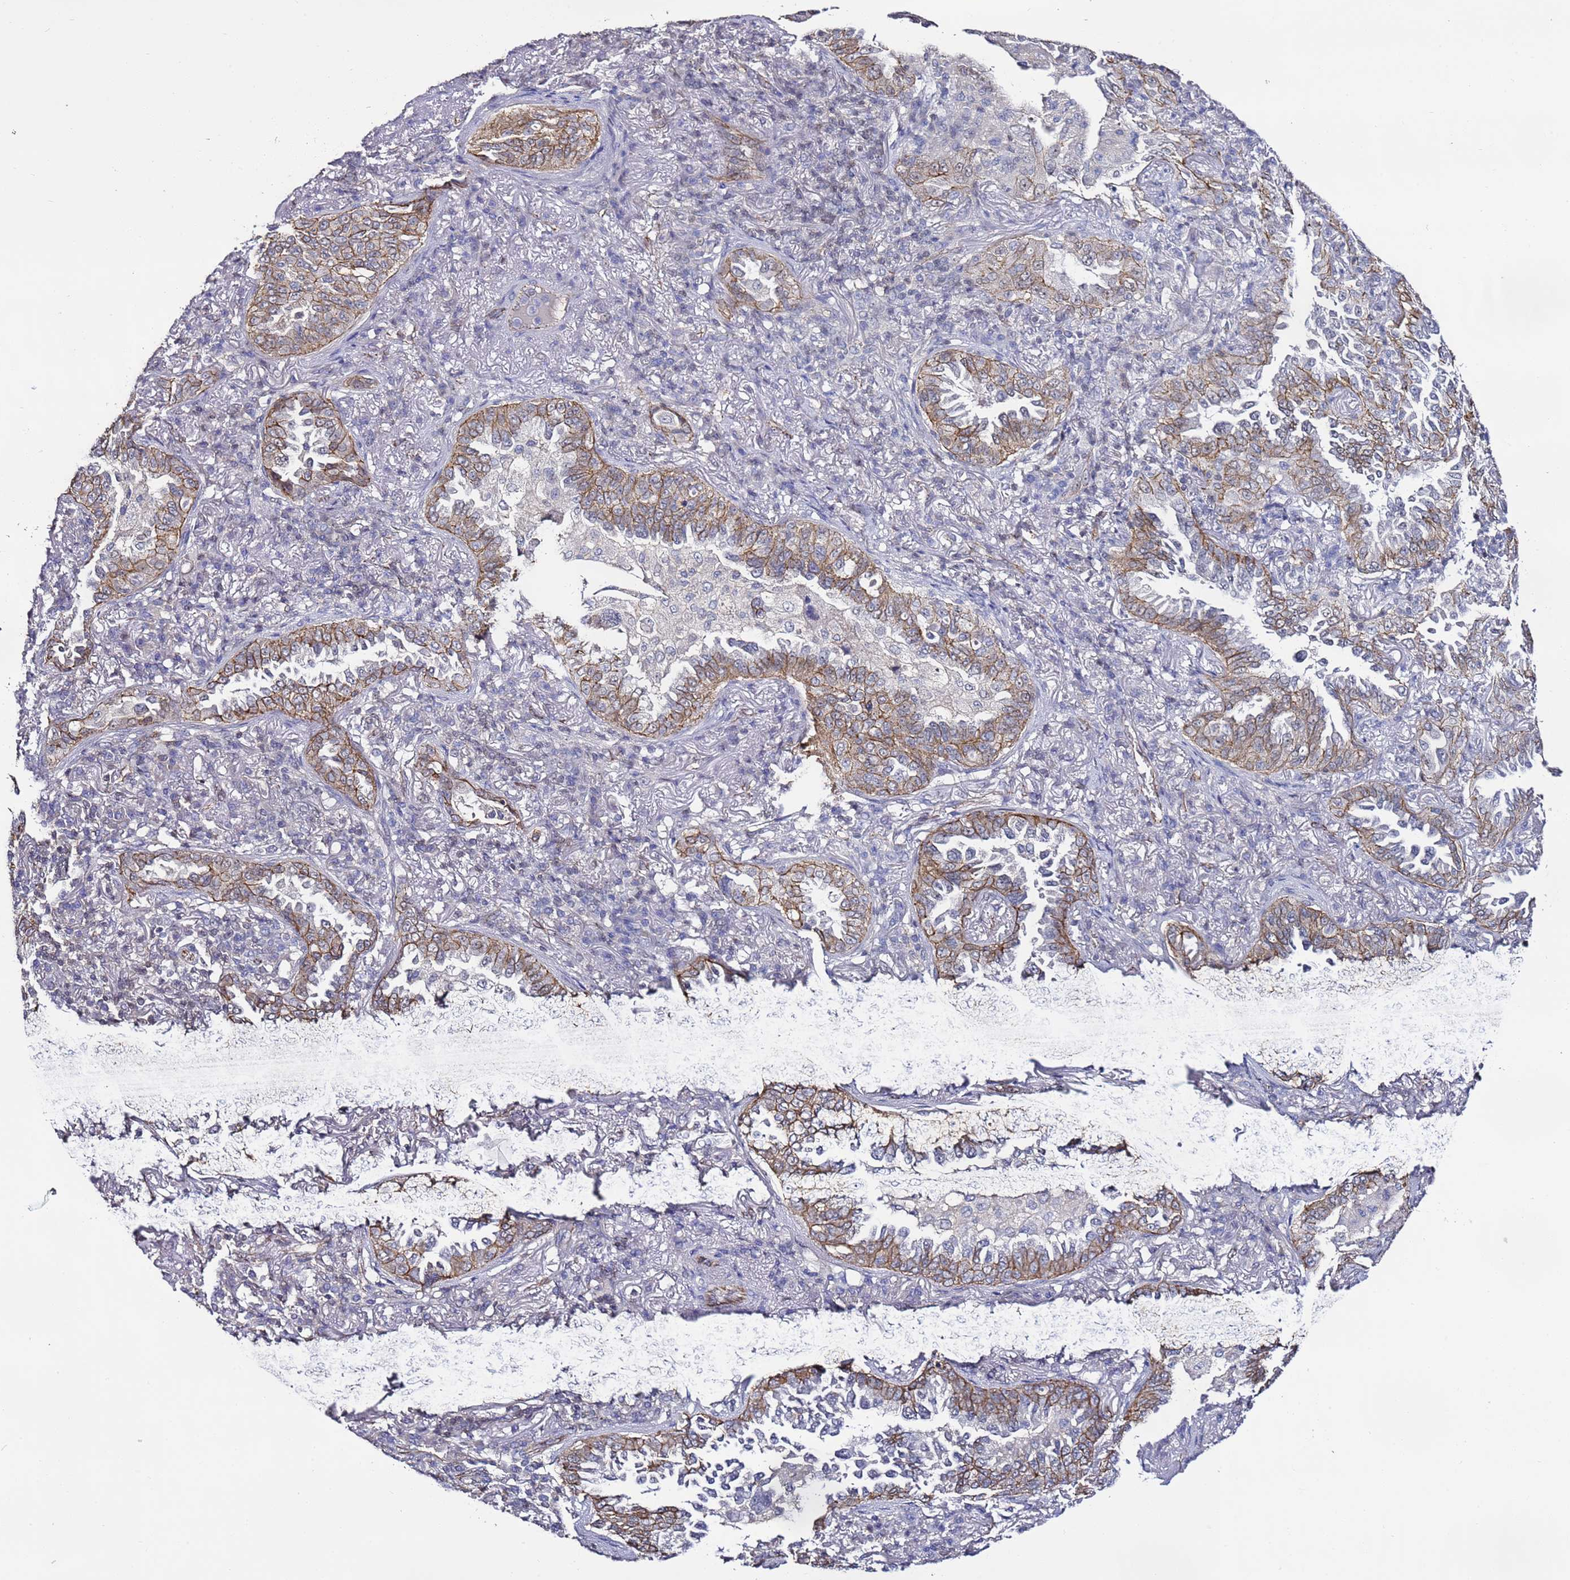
{"staining": {"intensity": "moderate", "quantity": ">75%", "location": "cytoplasmic/membranous"}, "tissue": "lung cancer", "cell_type": "Tumor cells", "image_type": "cancer", "snomed": [{"axis": "morphology", "description": "Adenocarcinoma, NOS"}, {"axis": "topography", "description": "Lung"}], "caption": "Human lung cancer (adenocarcinoma) stained with a brown dye shows moderate cytoplasmic/membranous positive expression in about >75% of tumor cells.", "gene": "TENM3", "patient": {"sex": "female", "age": 69}}